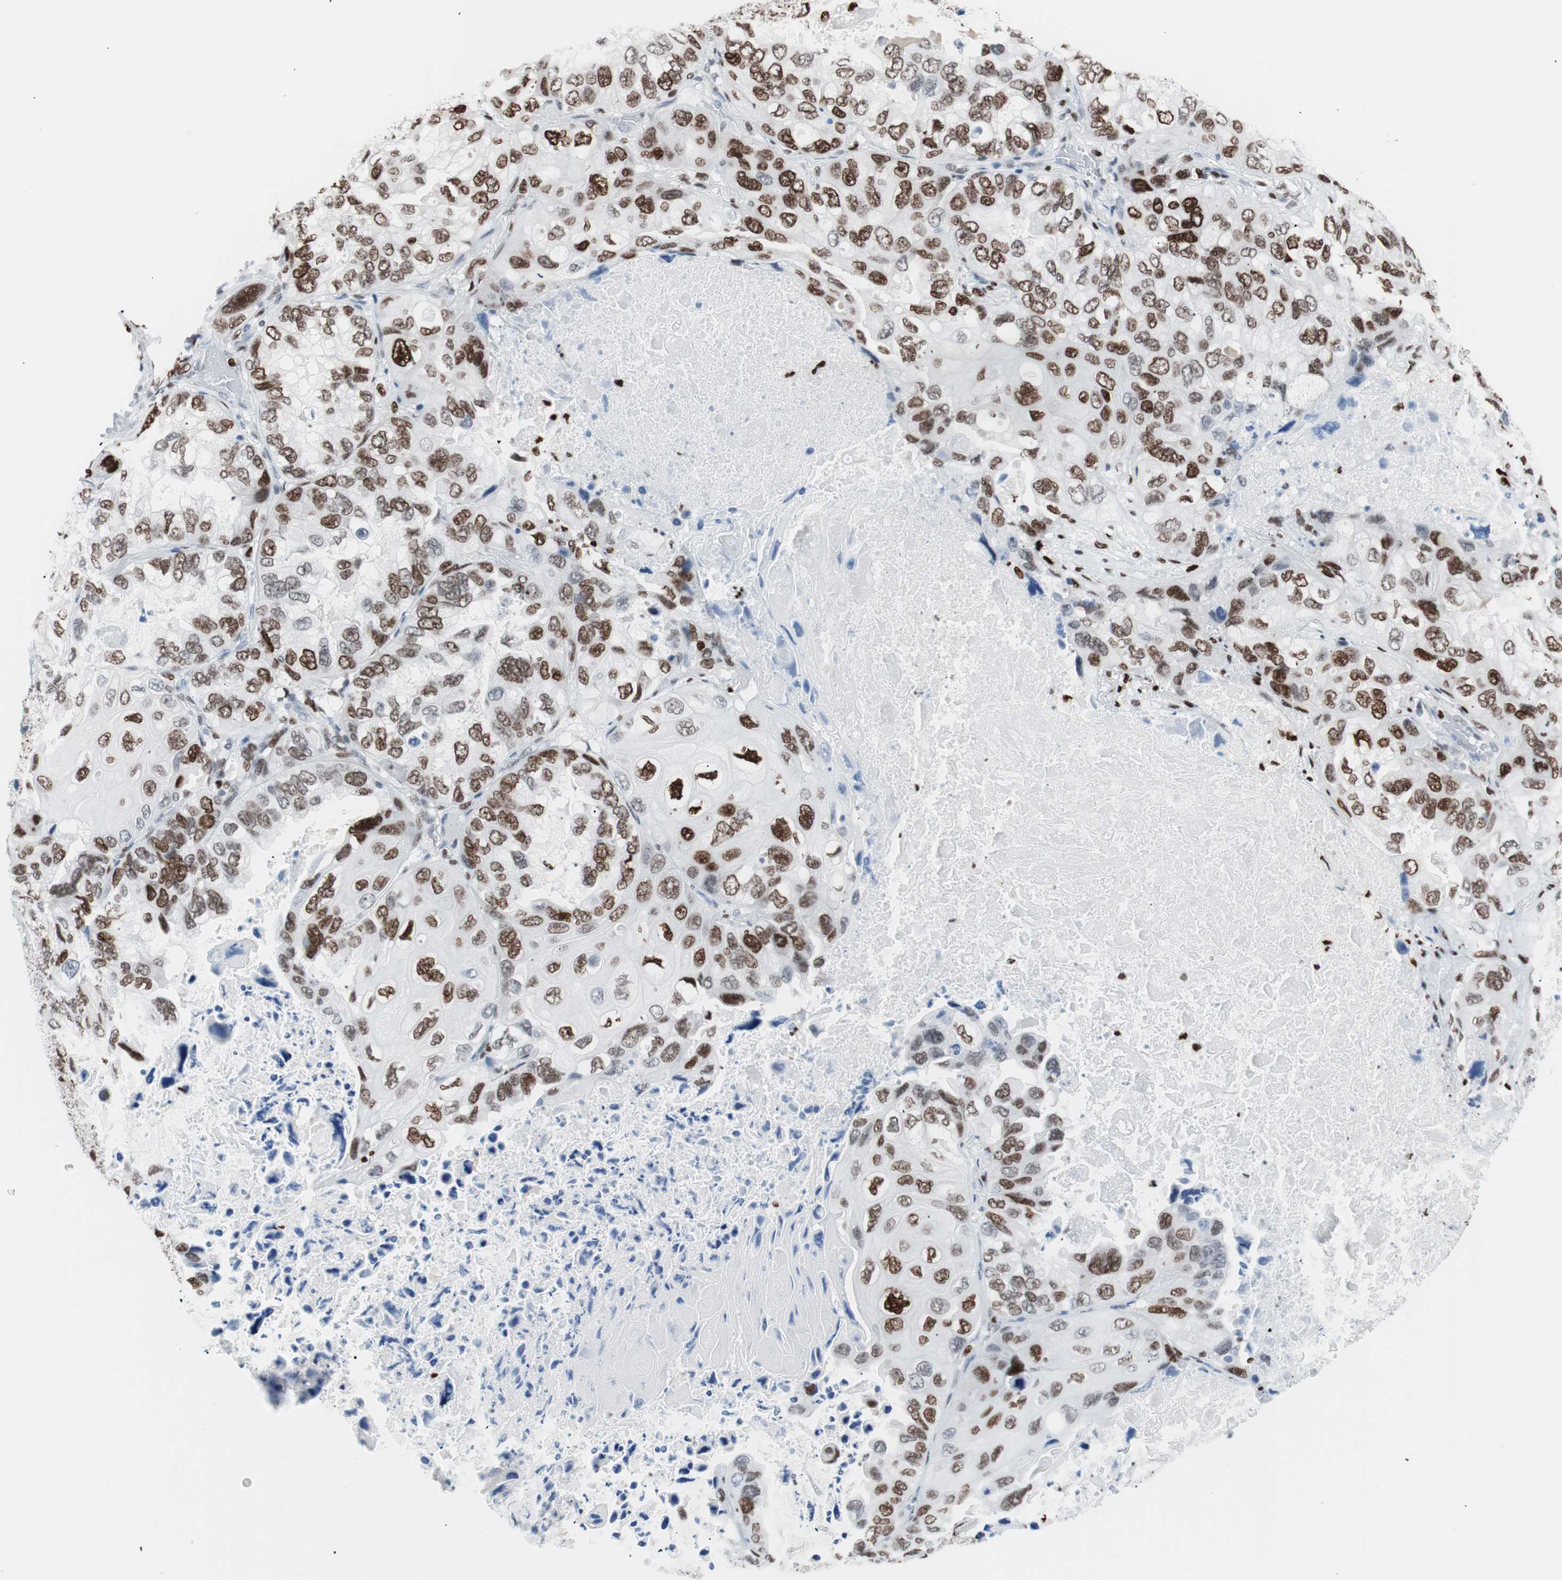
{"staining": {"intensity": "moderate", "quantity": ">75%", "location": "nuclear"}, "tissue": "lung cancer", "cell_type": "Tumor cells", "image_type": "cancer", "snomed": [{"axis": "morphology", "description": "Squamous cell carcinoma, NOS"}, {"axis": "topography", "description": "Lung"}], "caption": "Tumor cells exhibit medium levels of moderate nuclear positivity in about >75% of cells in squamous cell carcinoma (lung).", "gene": "CEBPB", "patient": {"sex": "female", "age": 73}}